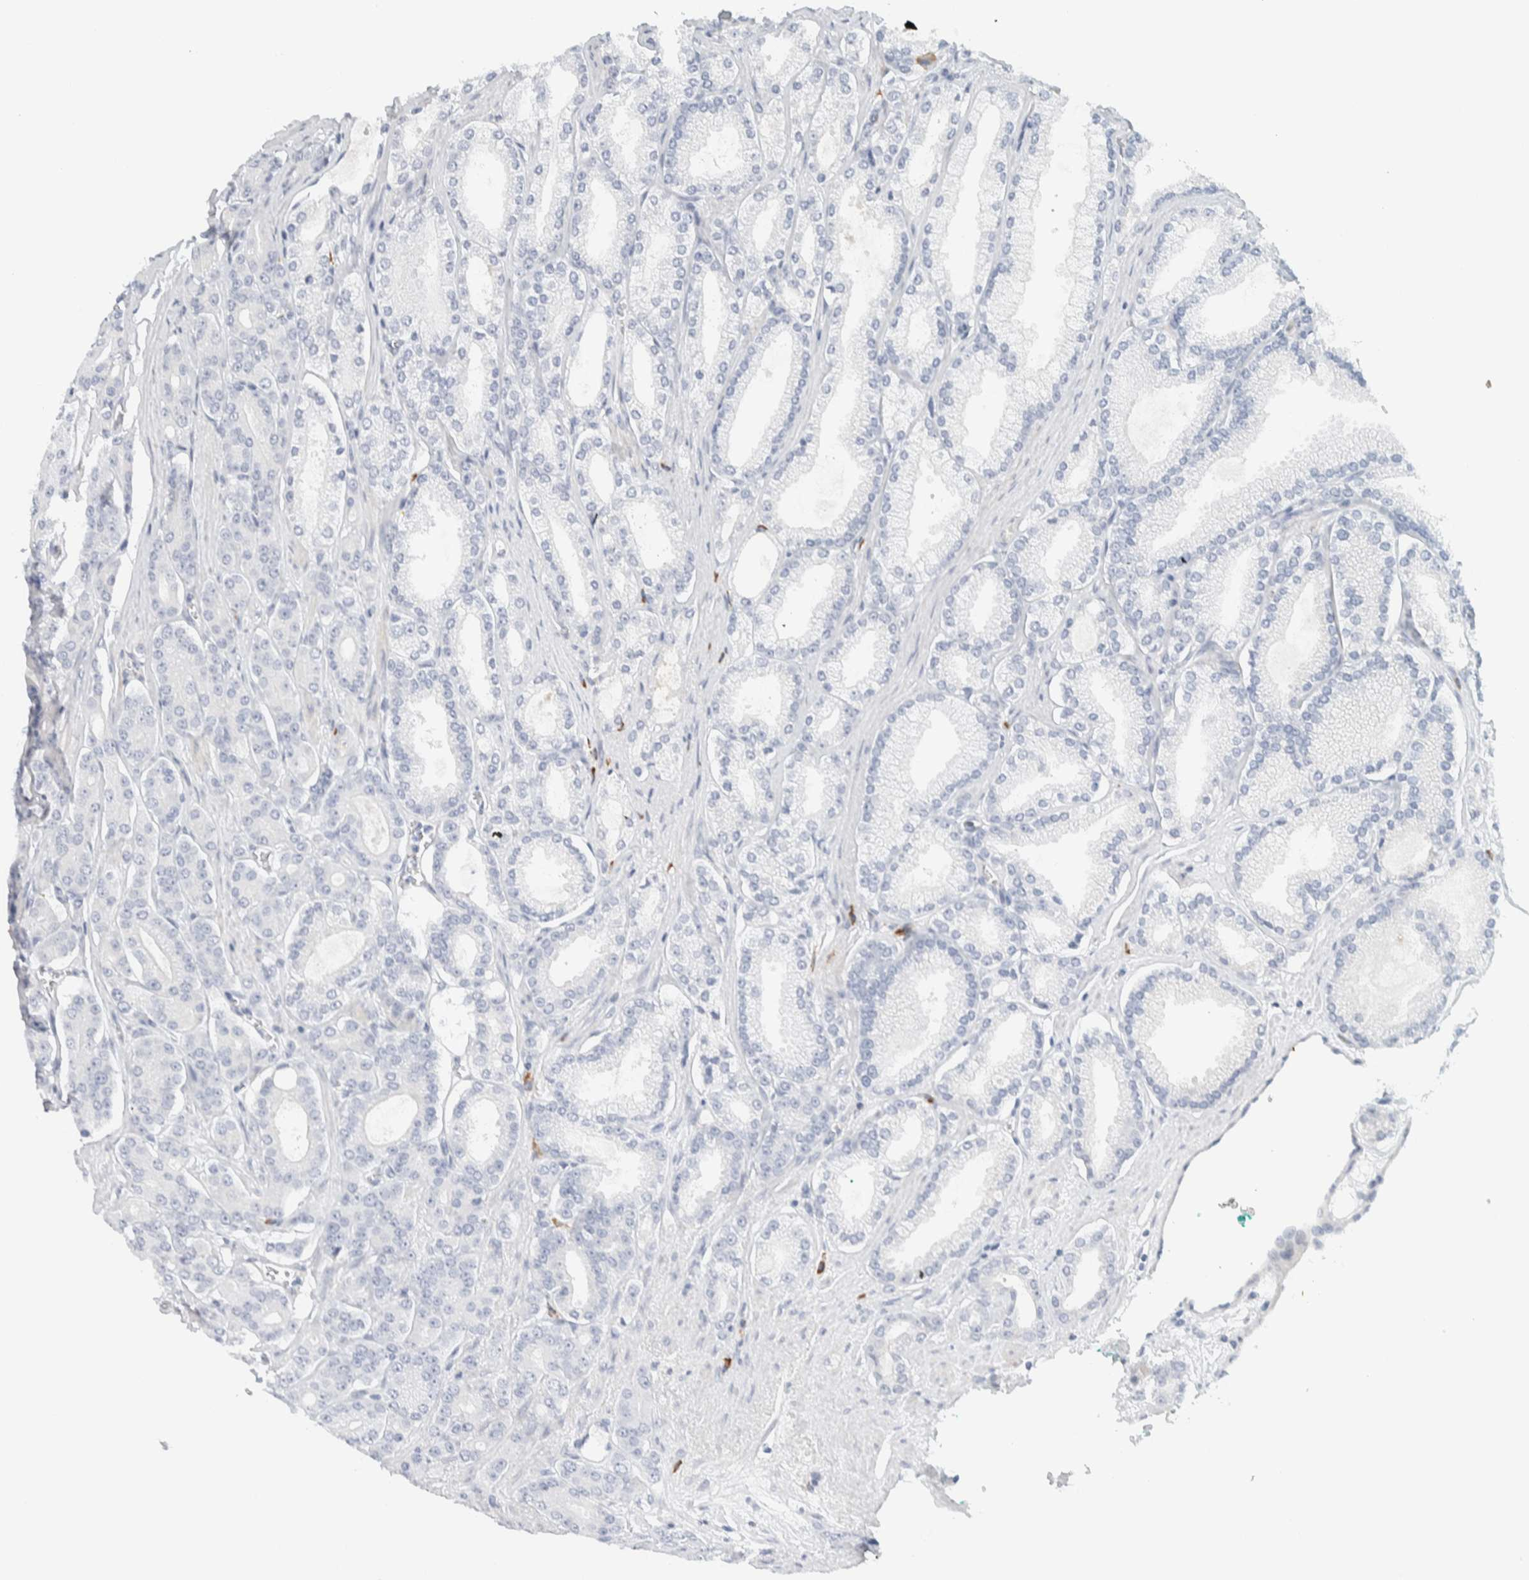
{"staining": {"intensity": "negative", "quantity": "none", "location": "none"}, "tissue": "prostate cancer", "cell_type": "Tumor cells", "image_type": "cancer", "snomed": [{"axis": "morphology", "description": "Adenocarcinoma, High grade"}, {"axis": "topography", "description": "Prostate"}], "caption": "Immunohistochemistry of human high-grade adenocarcinoma (prostate) exhibits no expression in tumor cells. (Brightfield microscopy of DAB immunohistochemistry (IHC) at high magnification).", "gene": "ARHGAP27", "patient": {"sex": "male", "age": 71}}